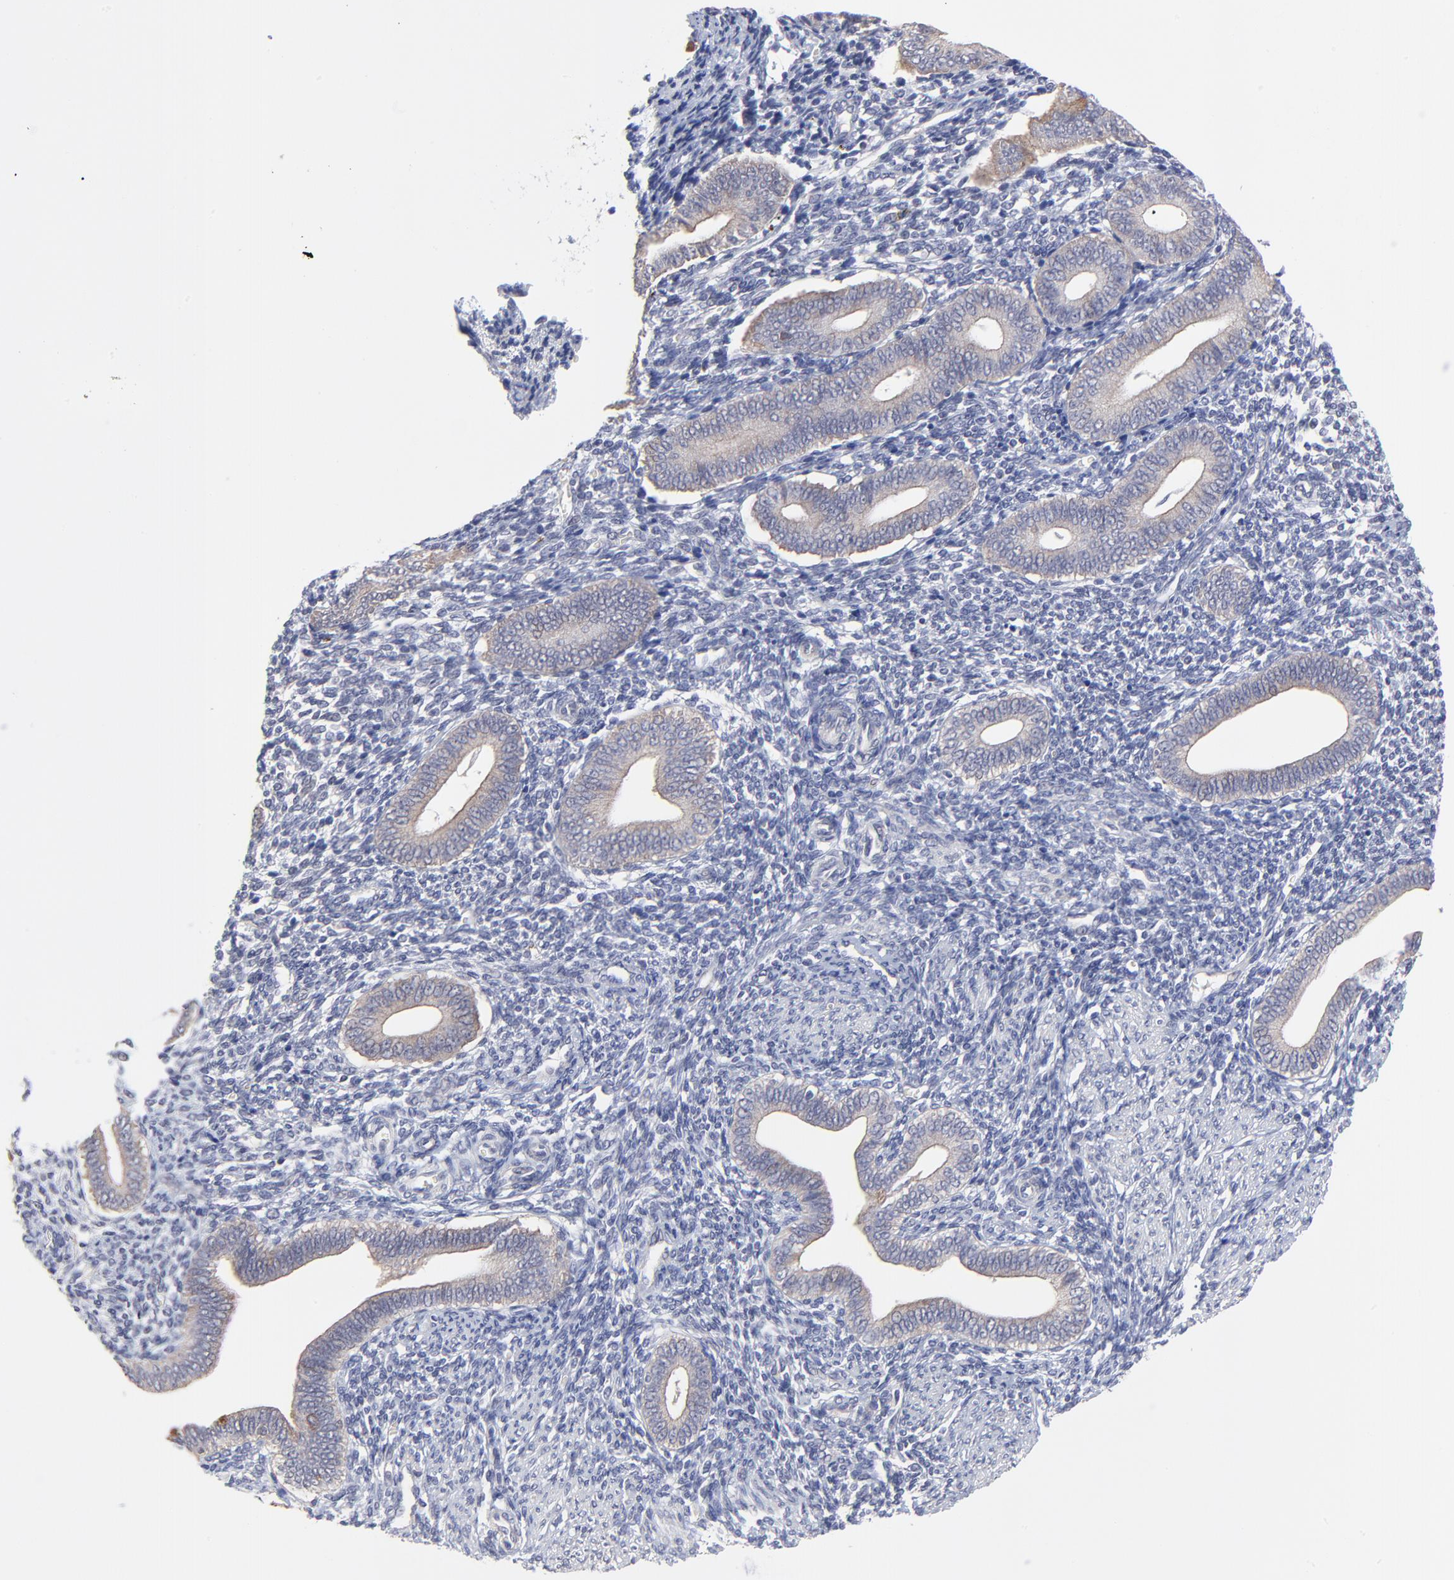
{"staining": {"intensity": "negative", "quantity": "none", "location": "none"}, "tissue": "endometrium", "cell_type": "Cells in endometrial stroma", "image_type": "normal", "snomed": [{"axis": "morphology", "description": "Normal tissue, NOS"}, {"axis": "topography", "description": "Uterus"}, {"axis": "topography", "description": "Endometrium"}], "caption": "This photomicrograph is of normal endometrium stained with immunohistochemistry to label a protein in brown with the nuclei are counter-stained blue. There is no expression in cells in endometrial stroma.", "gene": "FBXO8", "patient": {"sex": "female", "age": 33}}